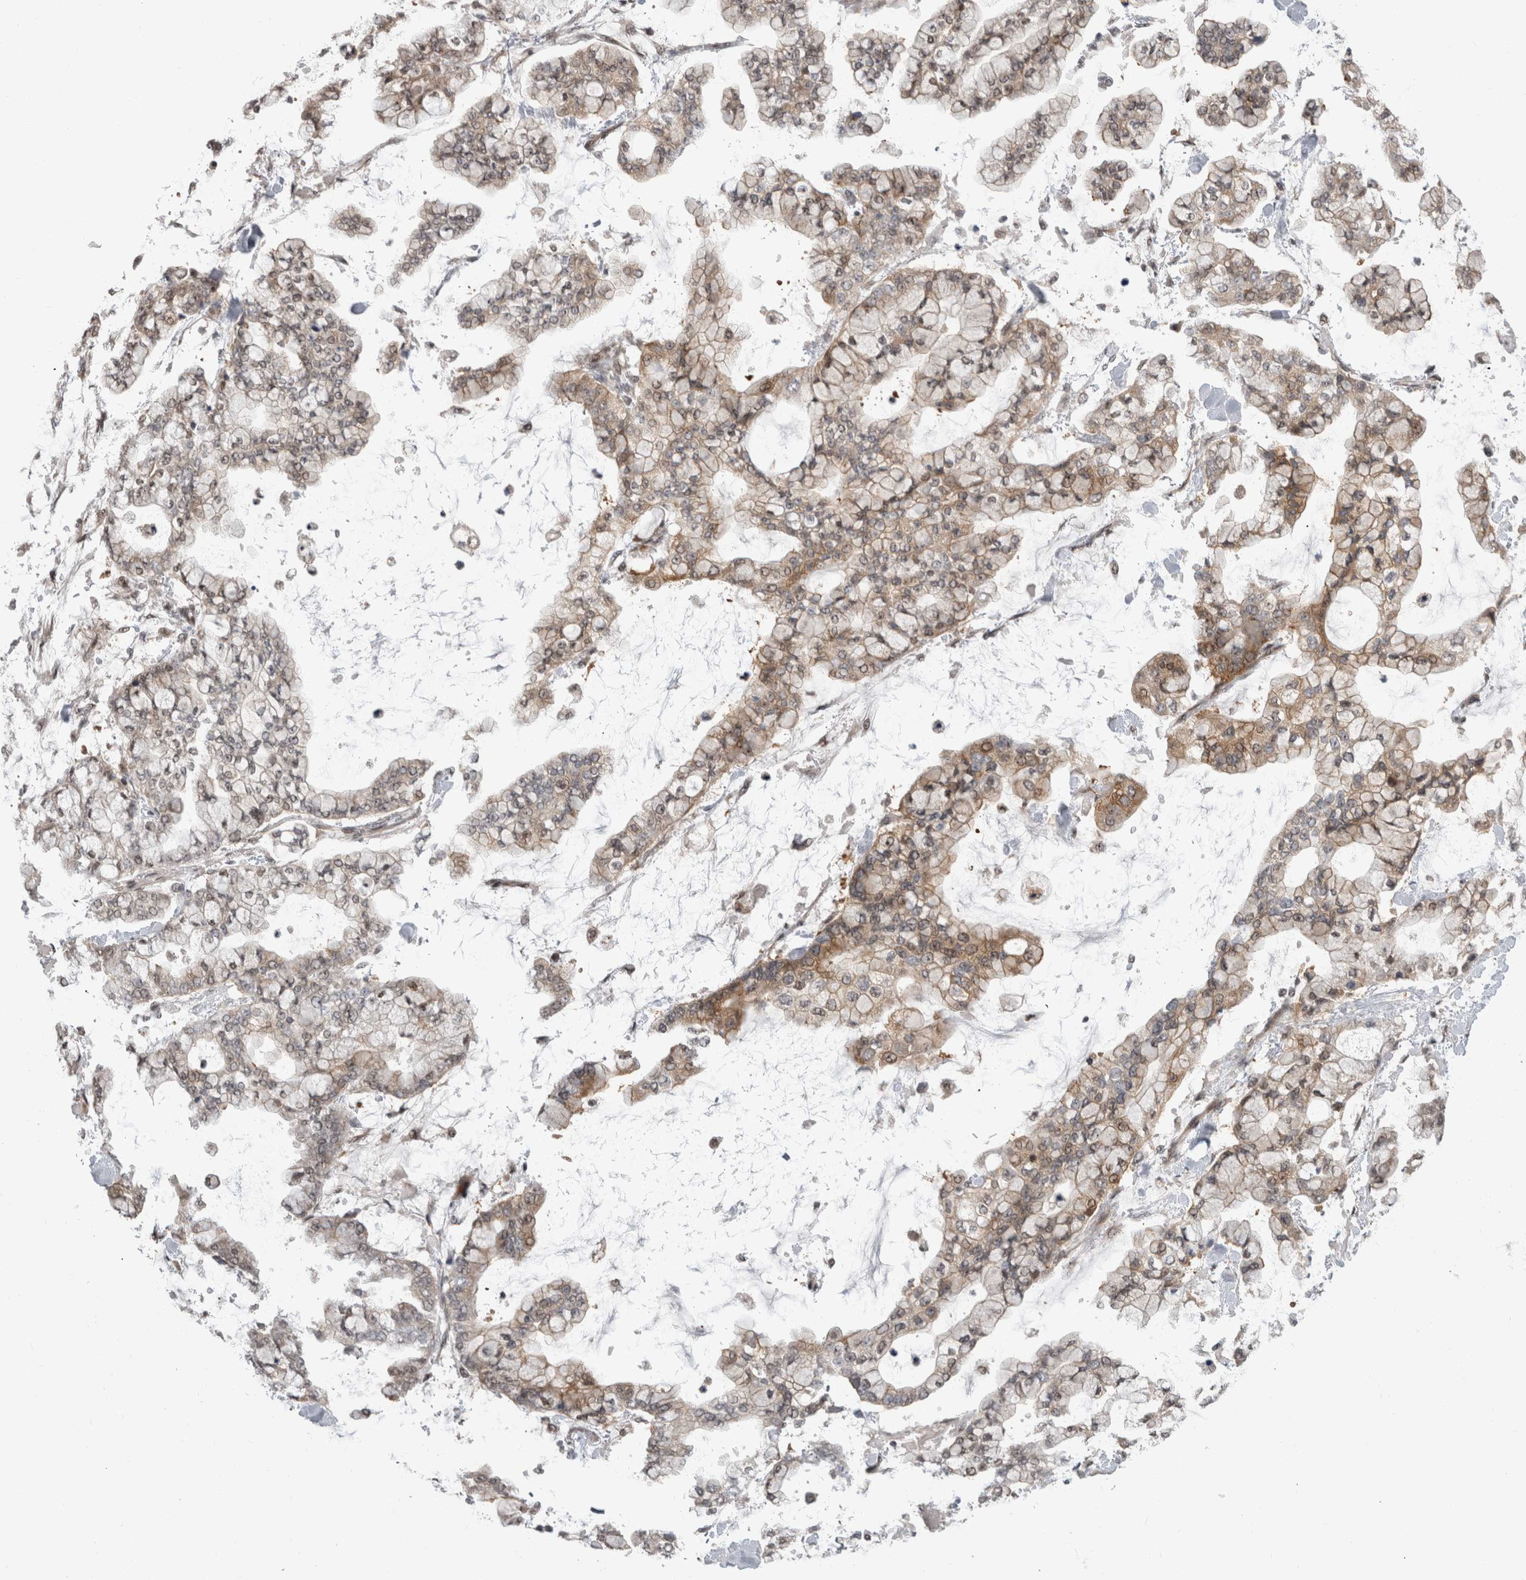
{"staining": {"intensity": "moderate", "quantity": "25%-75%", "location": "cytoplasmic/membranous"}, "tissue": "stomach cancer", "cell_type": "Tumor cells", "image_type": "cancer", "snomed": [{"axis": "morphology", "description": "Normal tissue, NOS"}, {"axis": "morphology", "description": "Adenocarcinoma, NOS"}, {"axis": "topography", "description": "Stomach, upper"}, {"axis": "topography", "description": "Stomach"}], "caption": "Protein expression analysis of human stomach cancer (adenocarcinoma) reveals moderate cytoplasmic/membranous positivity in approximately 25%-75% of tumor cells.", "gene": "MTBP", "patient": {"sex": "male", "age": 76}}